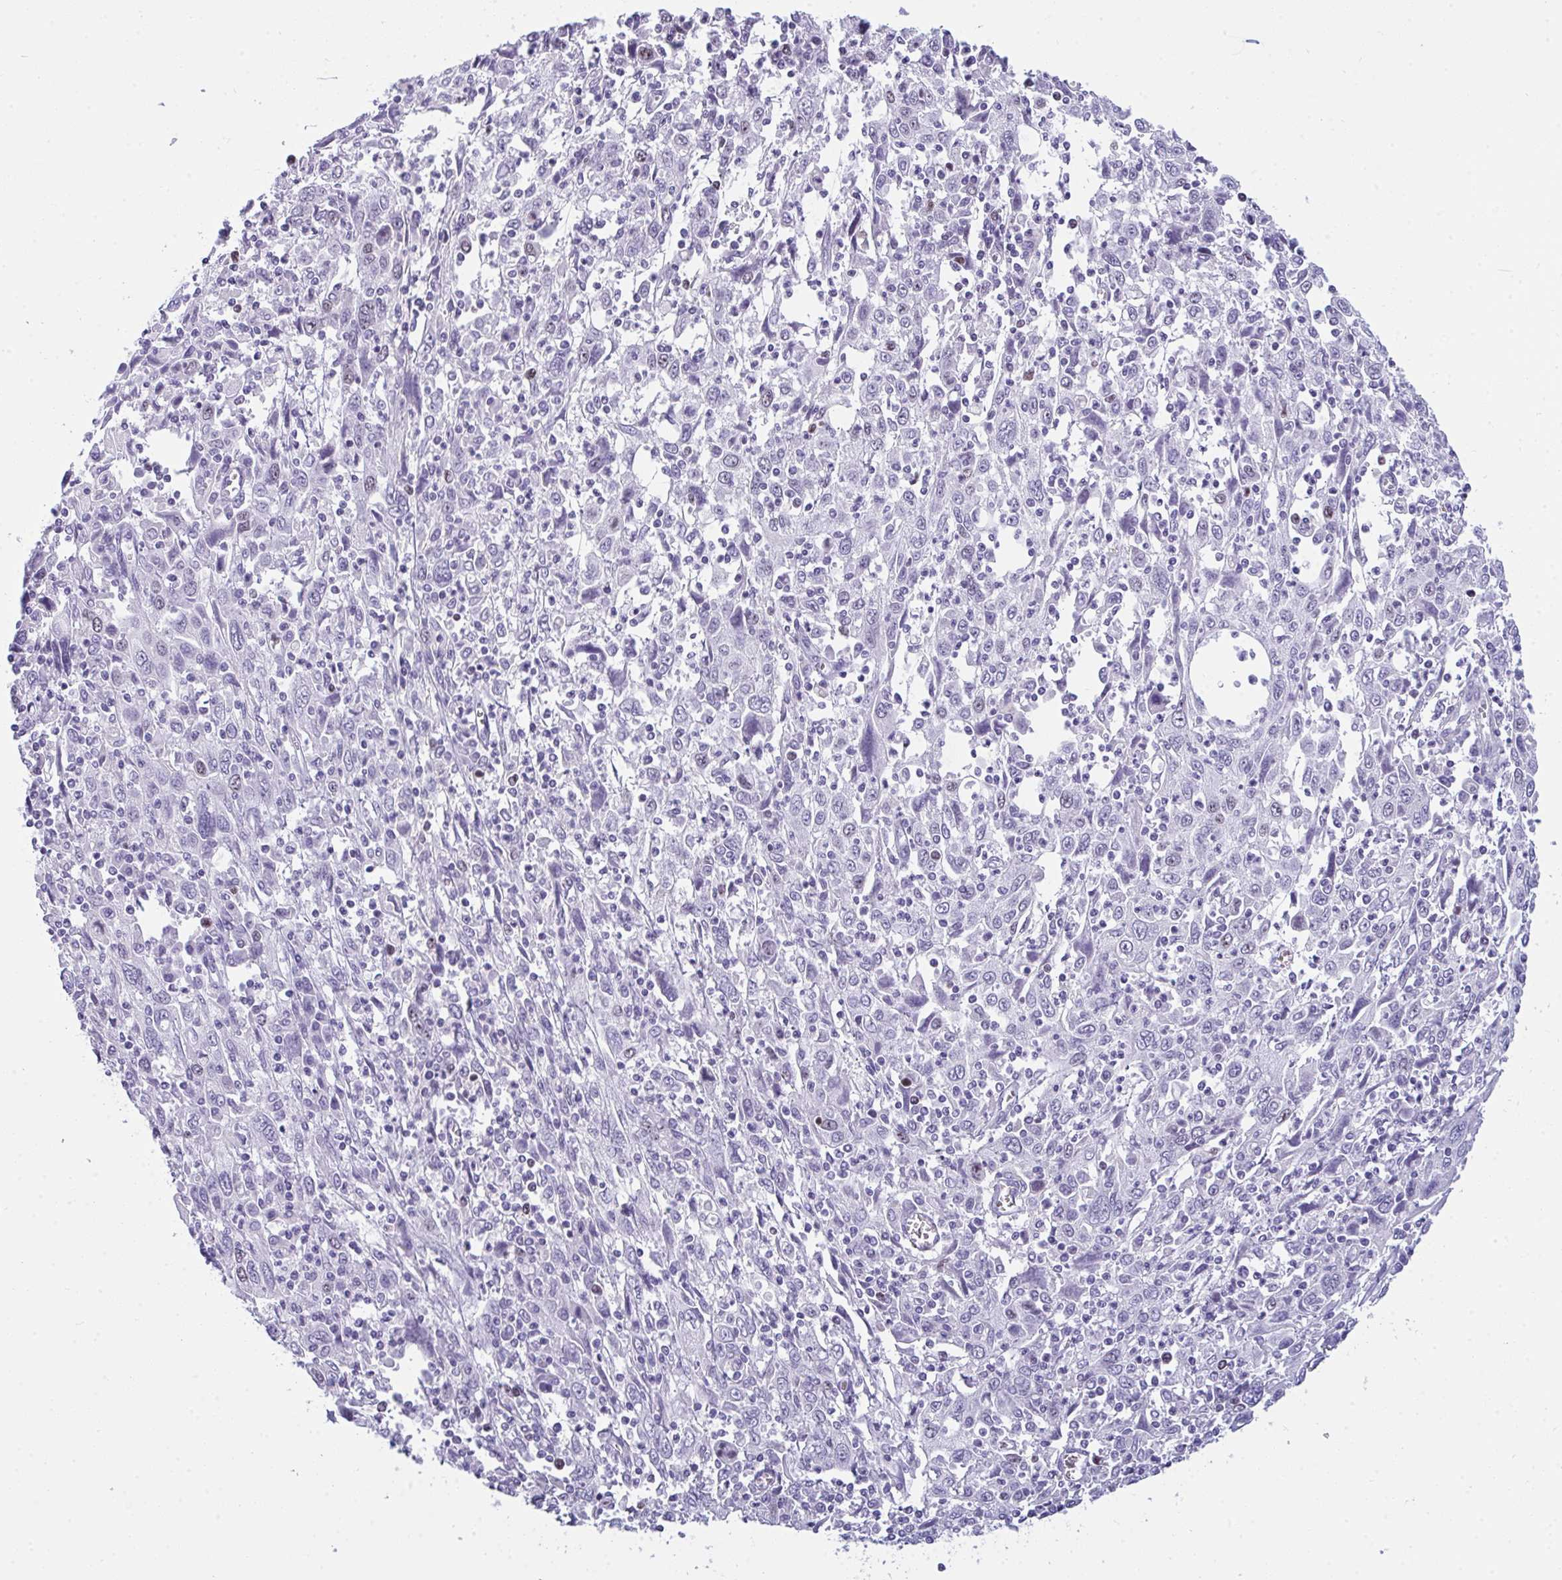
{"staining": {"intensity": "negative", "quantity": "none", "location": "none"}, "tissue": "cervical cancer", "cell_type": "Tumor cells", "image_type": "cancer", "snomed": [{"axis": "morphology", "description": "Squamous cell carcinoma, NOS"}, {"axis": "topography", "description": "Cervix"}], "caption": "An IHC micrograph of squamous cell carcinoma (cervical) is shown. There is no staining in tumor cells of squamous cell carcinoma (cervical). Nuclei are stained in blue.", "gene": "SUZ12", "patient": {"sex": "female", "age": 46}}